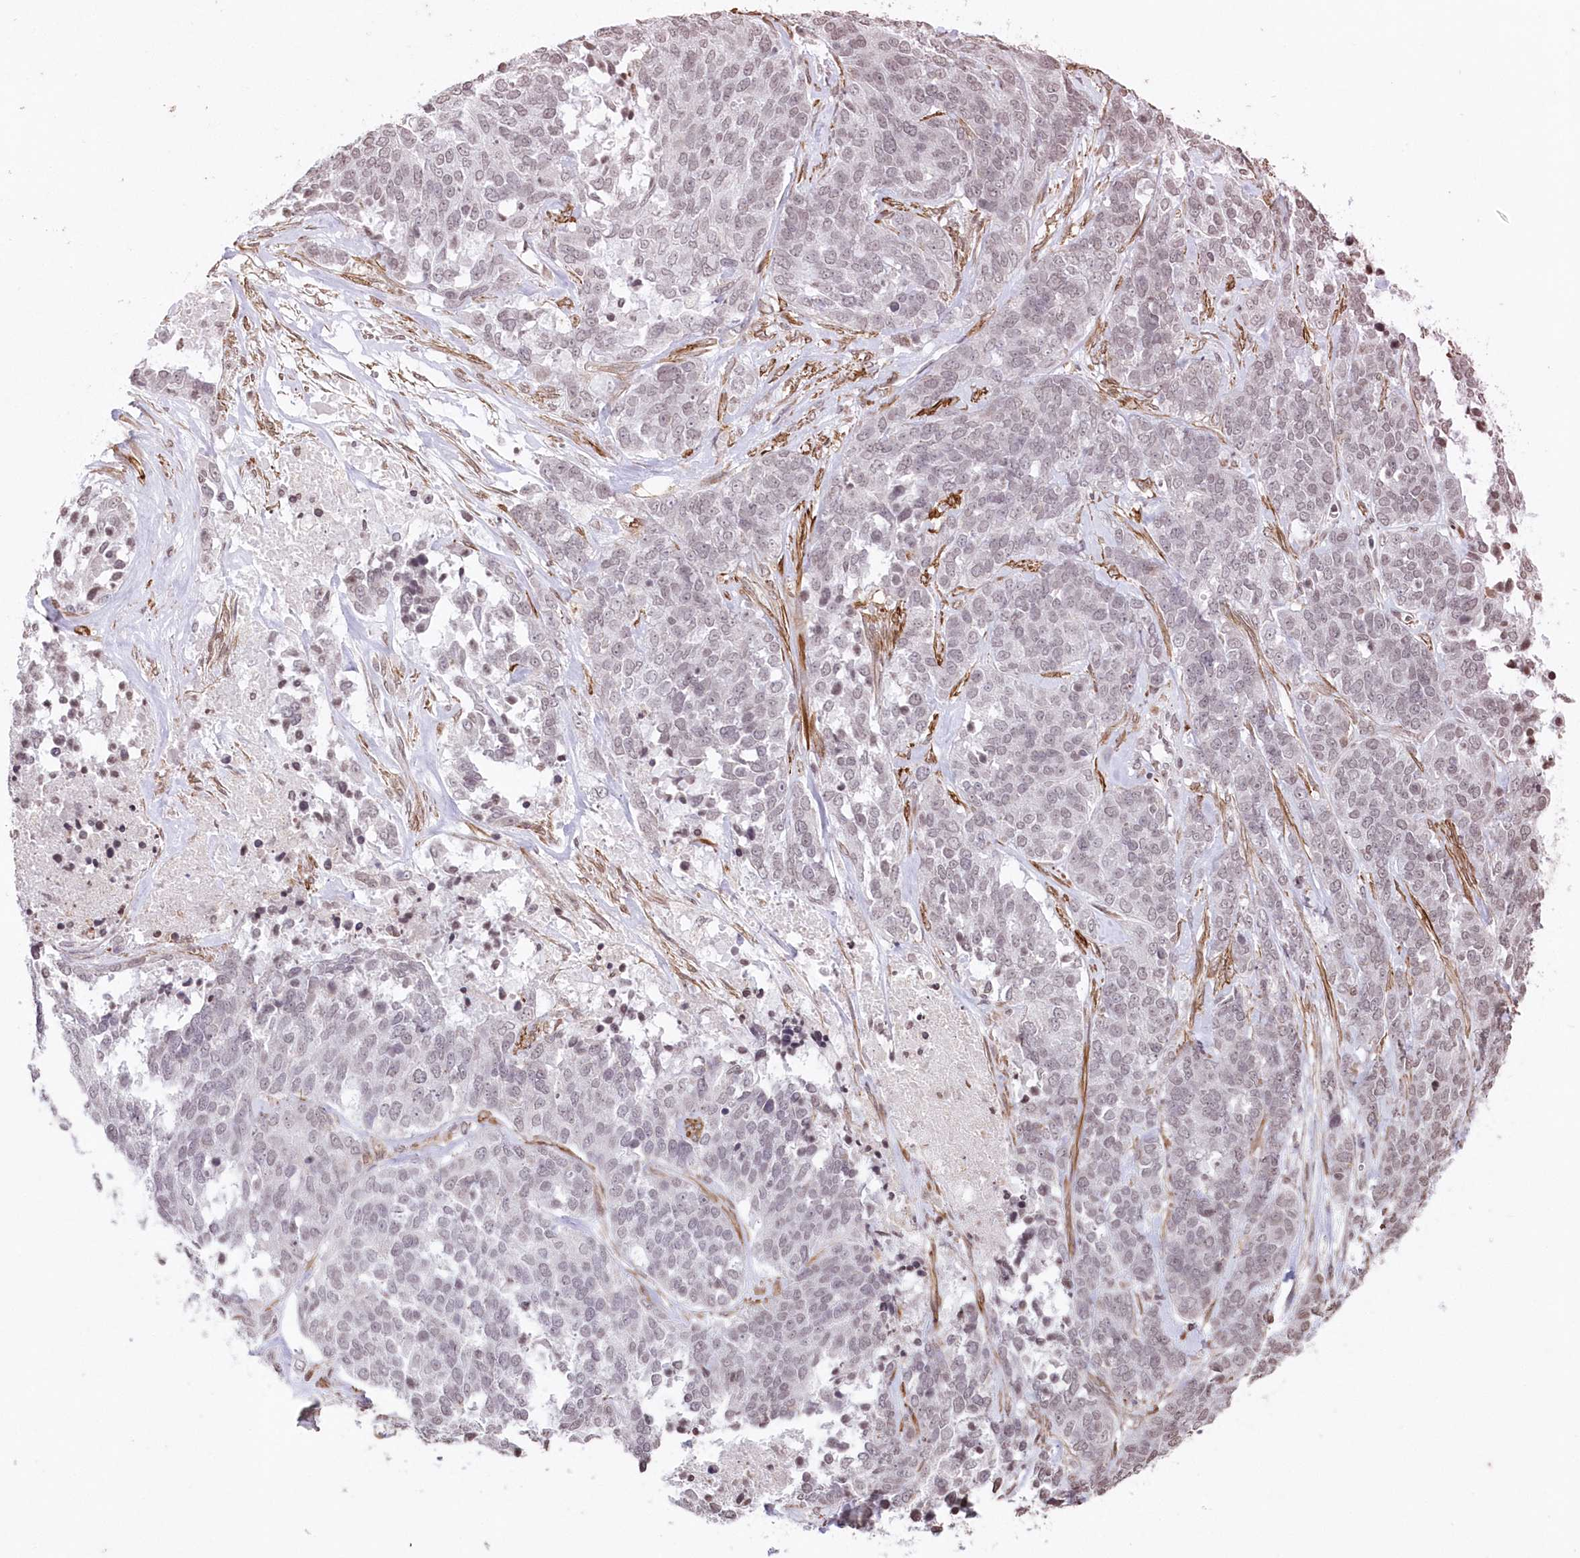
{"staining": {"intensity": "negative", "quantity": "none", "location": "none"}, "tissue": "ovarian cancer", "cell_type": "Tumor cells", "image_type": "cancer", "snomed": [{"axis": "morphology", "description": "Cystadenocarcinoma, serous, NOS"}, {"axis": "topography", "description": "Ovary"}], "caption": "Immunohistochemistry (IHC) histopathology image of human serous cystadenocarcinoma (ovarian) stained for a protein (brown), which reveals no staining in tumor cells. (DAB (3,3'-diaminobenzidine) immunohistochemistry, high magnification).", "gene": "RBM27", "patient": {"sex": "female", "age": 44}}